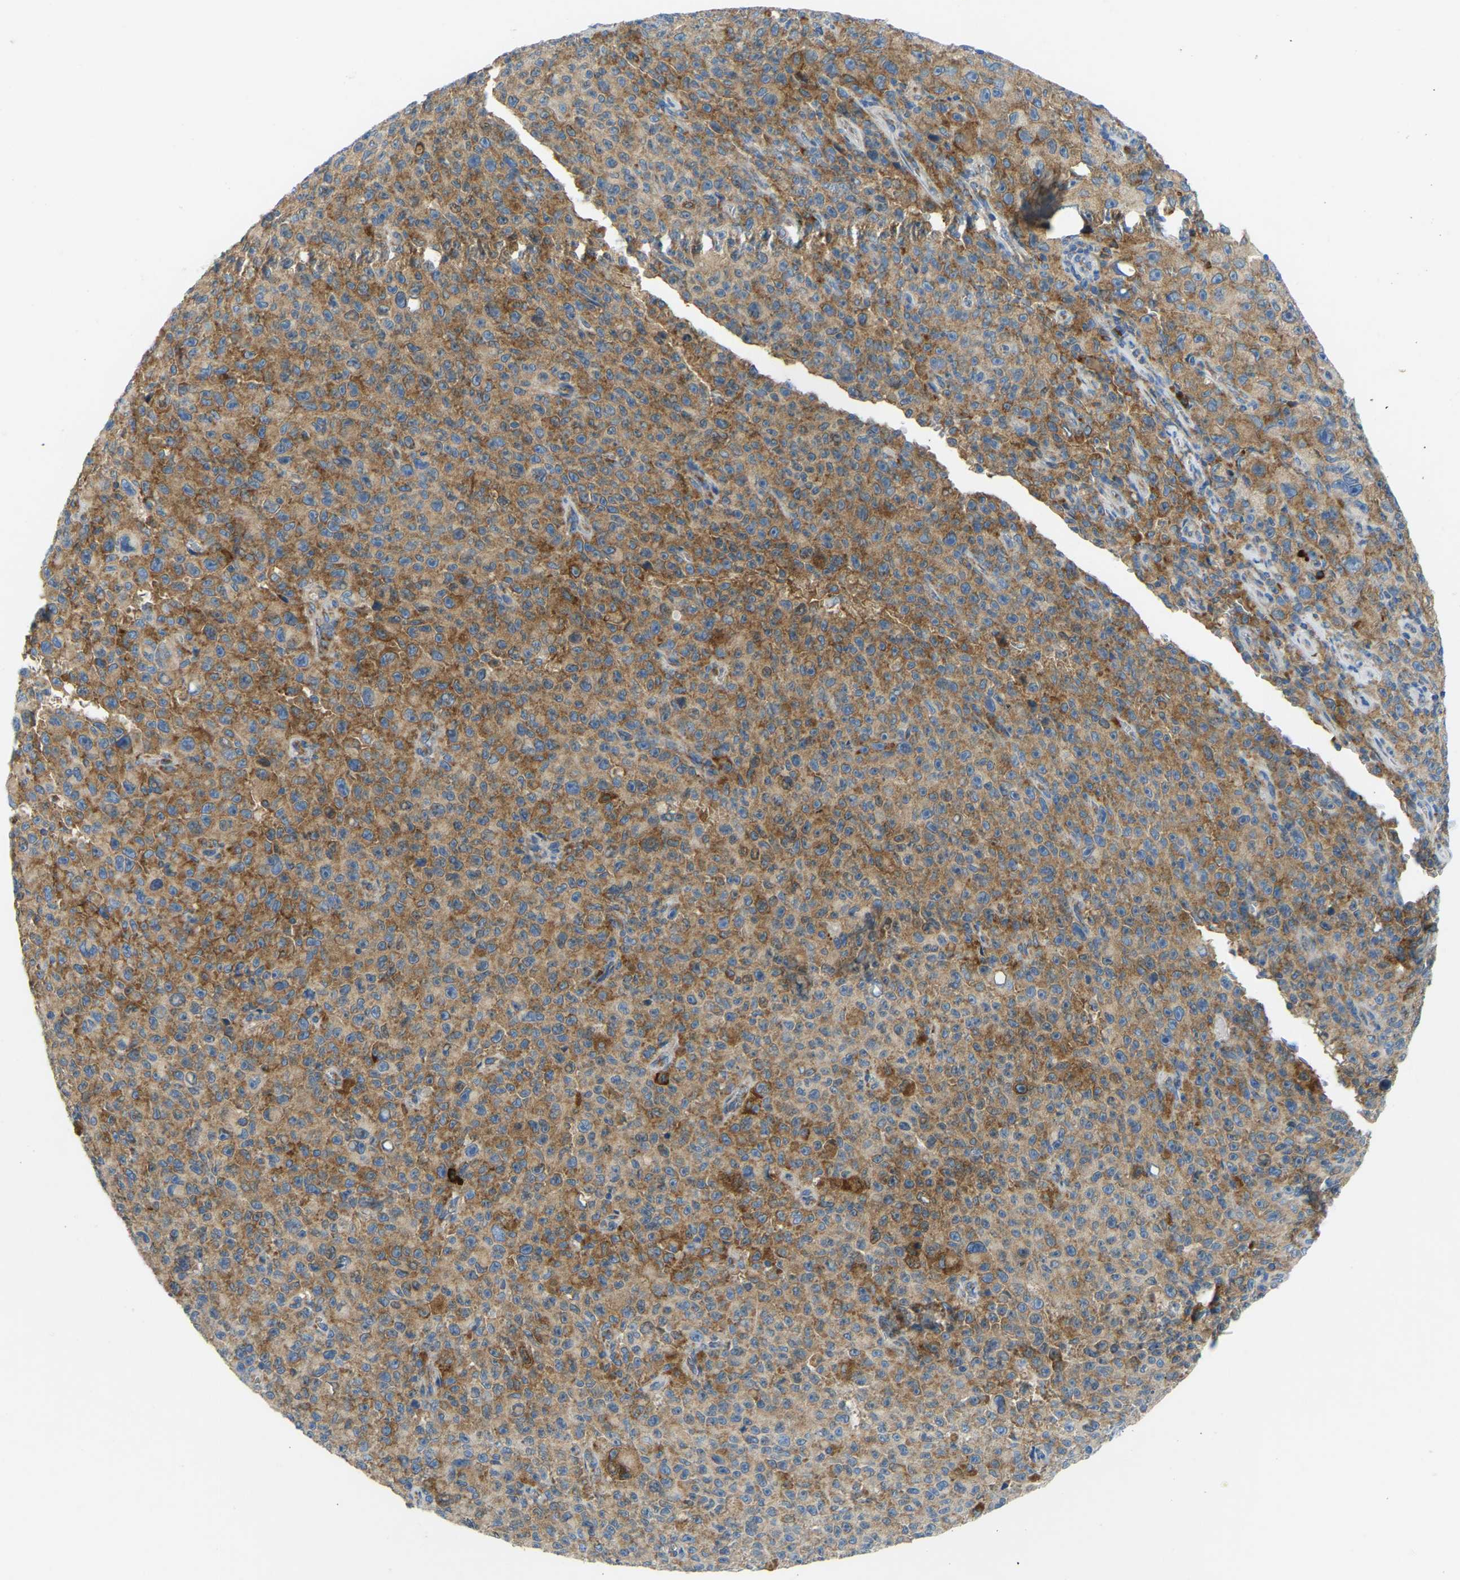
{"staining": {"intensity": "strong", "quantity": ">75%", "location": "cytoplasmic/membranous"}, "tissue": "melanoma", "cell_type": "Tumor cells", "image_type": "cancer", "snomed": [{"axis": "morphology", "description": "Malignant melanoma, NOS"}, {"axis": "topography", "description": "Skin"}], "caption": "Strong cytoplasmic/membranous expression is seen in approximately >75% of tumor cells in melanoma.", "gene": "SND1", "patient": {"sex": "female", "age": 82}}